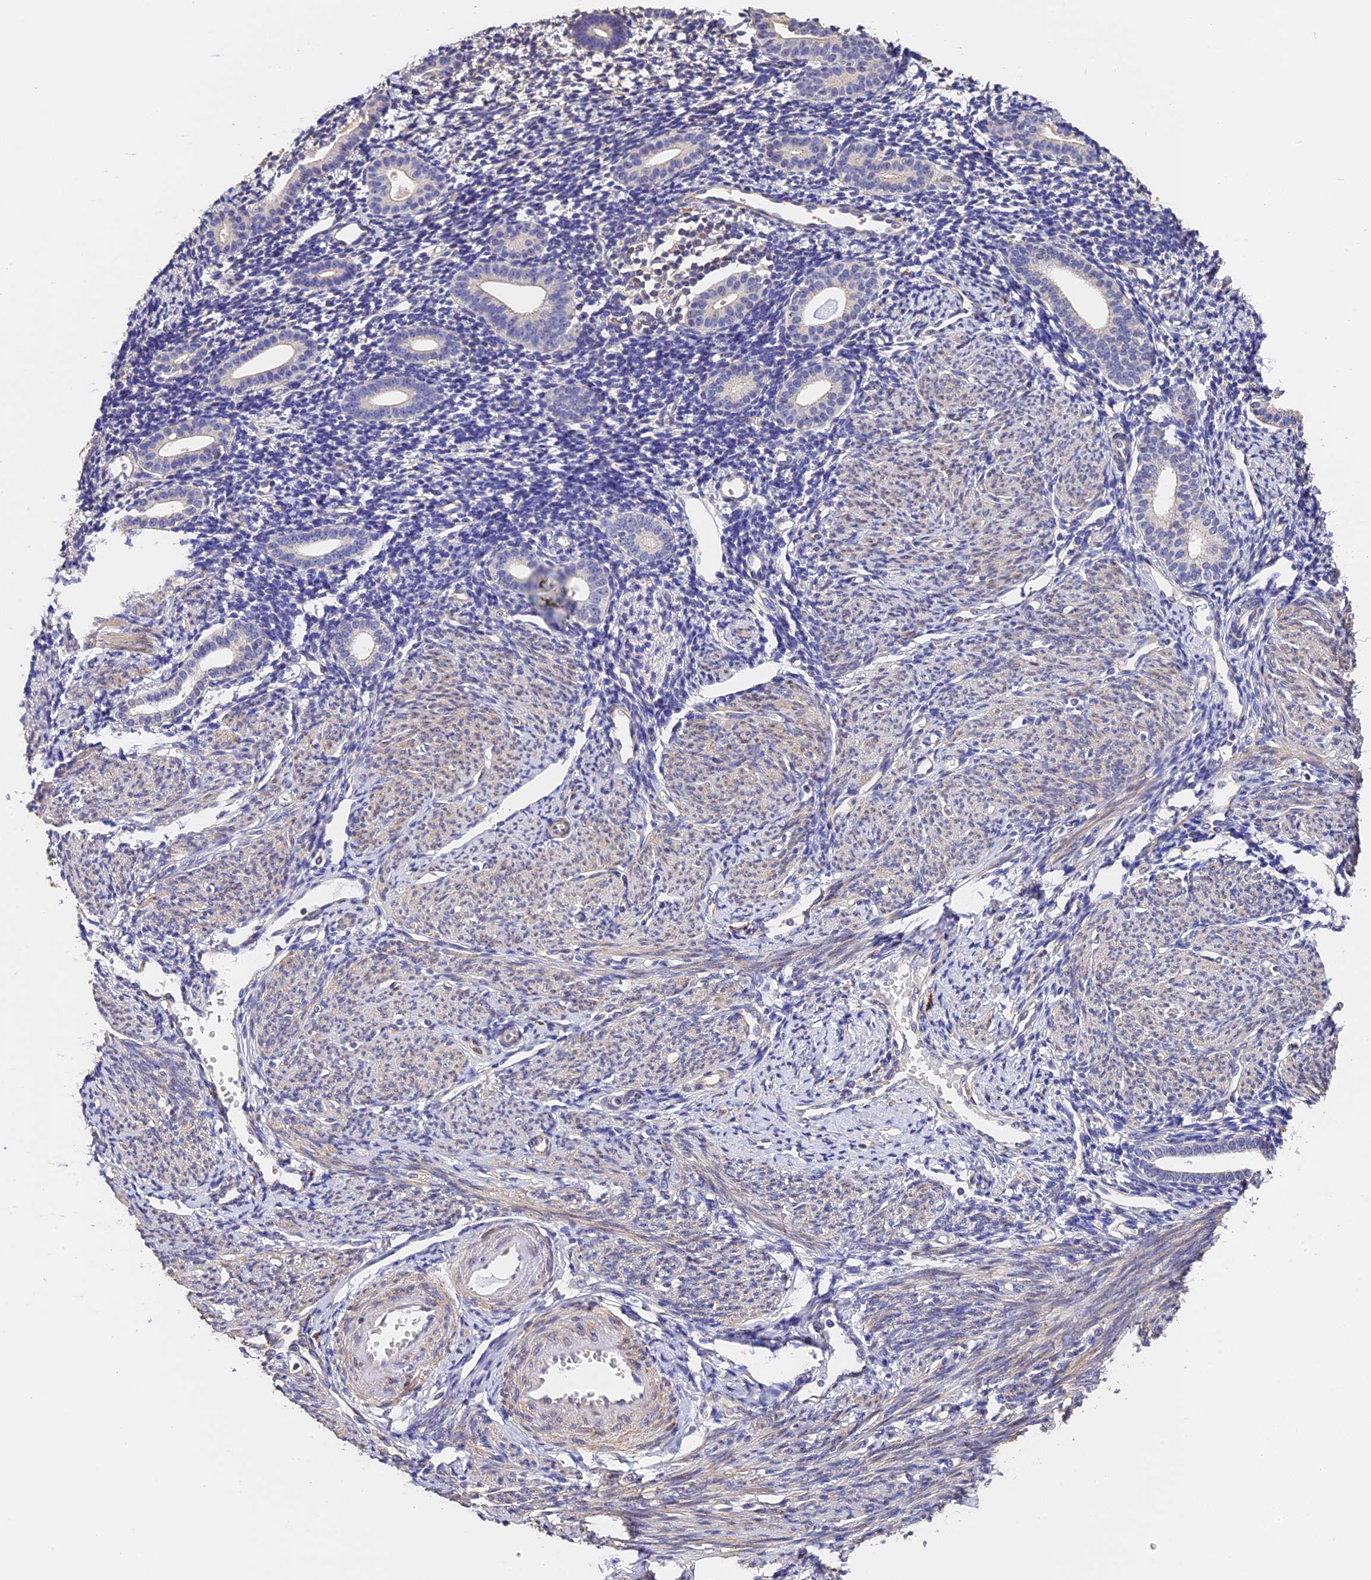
{"staining": {"intensity": "negative", "quantity": "none", "location": "none"}, "tissue": "endometrium", "cell_type": "Cells in endometrial stroma", "image_type": "normal", "snomed": [{"axis": "morphology", "description": "Normal tissue, NOS"}, {"axis": "topography", "description": "Endometrium"}], "caption": "Cells in endometrial stroma are negative for protein expression in benign human endometrium. (DAB IHC, high magnification).", "gene": "SLC11A1", "patient": {"sex": "female", "age": 56}}